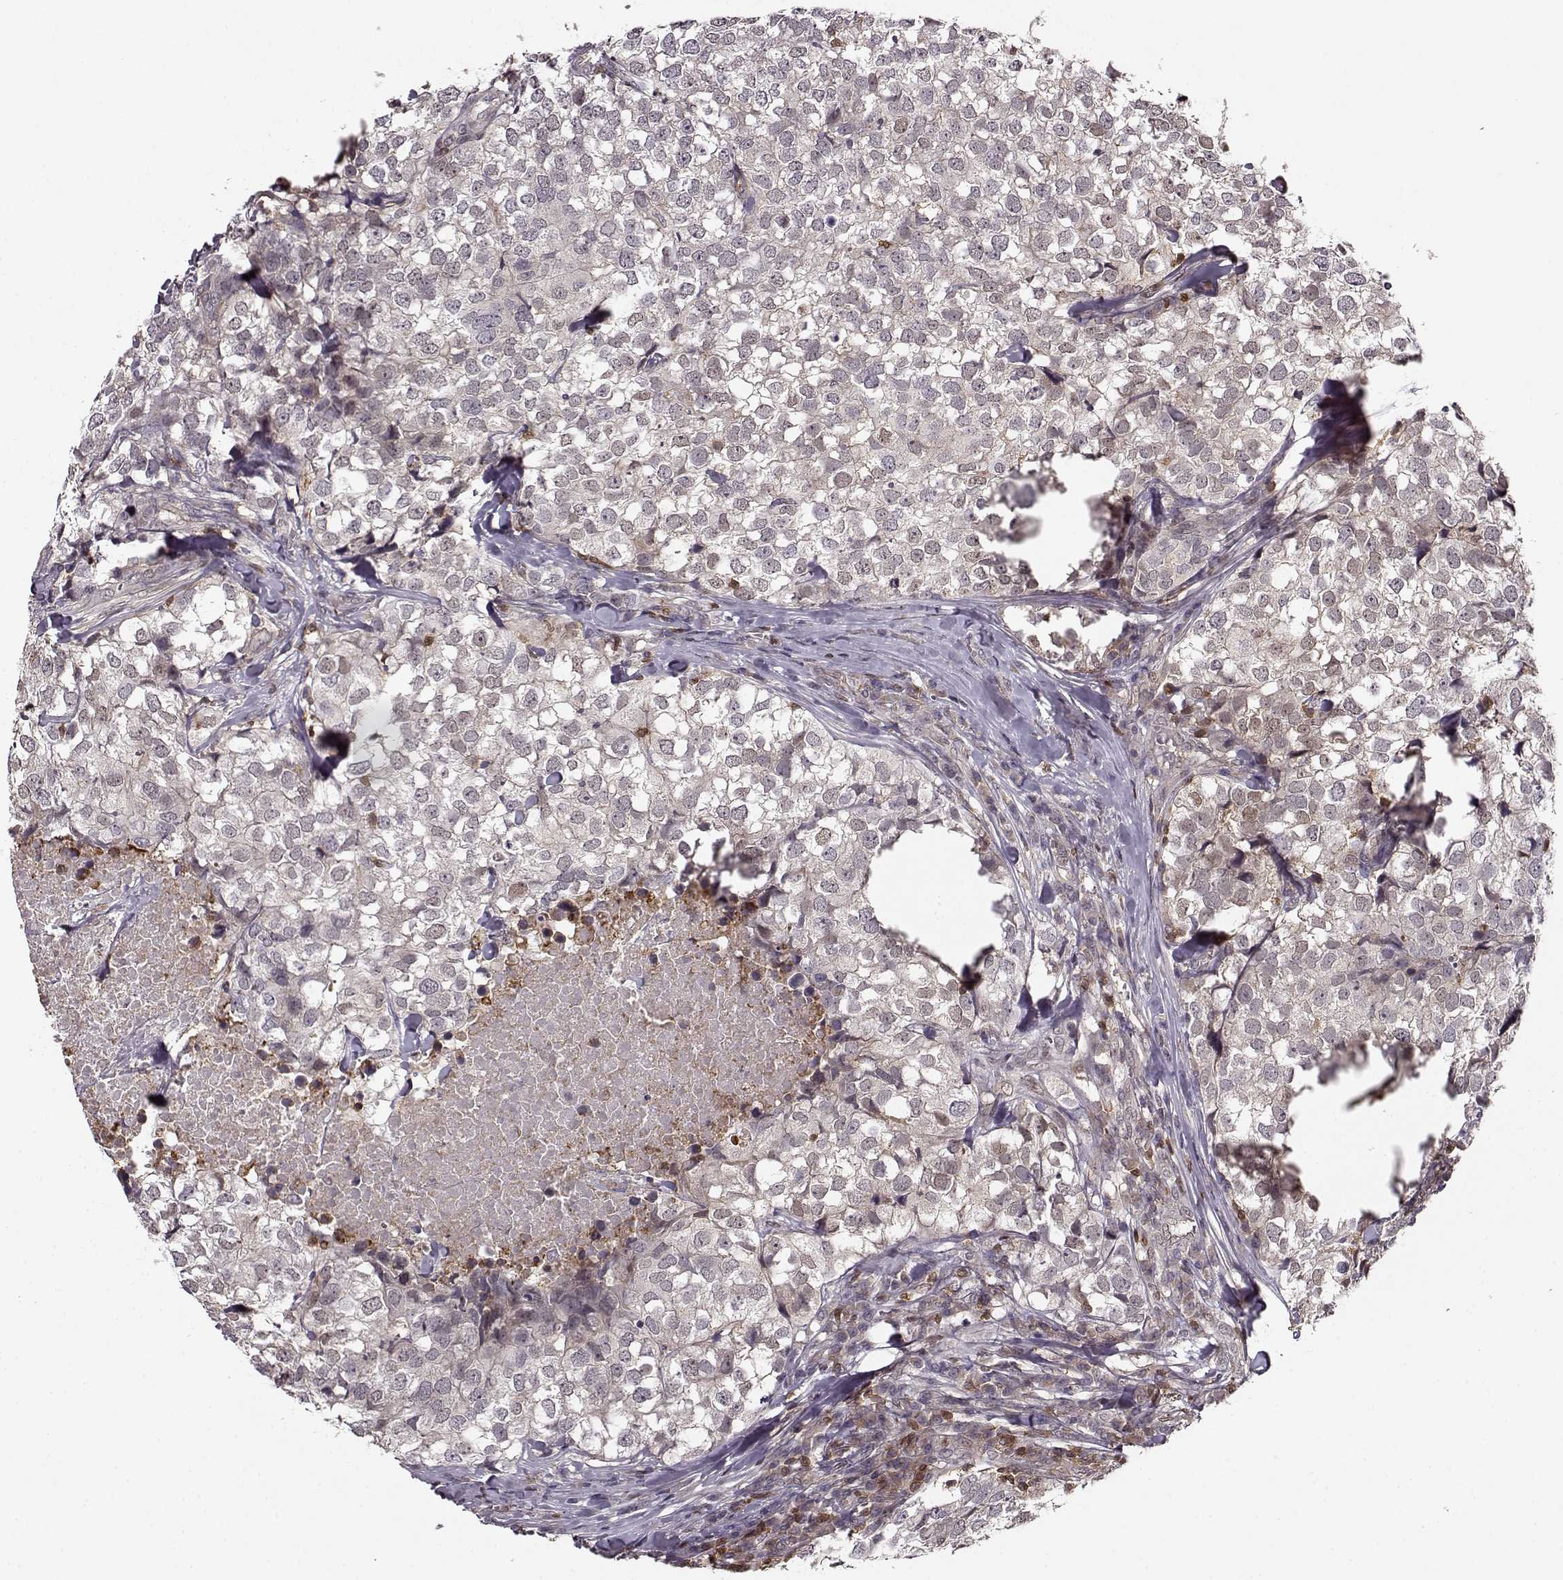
{"staining": {"intensity": "weak", "quantity": "<25%", "location": "cytoplasmic/membranous"}, "tissue": "breast cancer", "cell_type": "Tumor cells", "image_type": "cancer", "snomed": [{"axis": "morphology", "description": "Duct carcinoma"}, {"axis": "topography", "description": "Breast"}], "caption": "Tumor cells show no significant protein staining in breast cancer.", "gene": "MFSD1", "patient": {"sex": "female", "age": 30}}